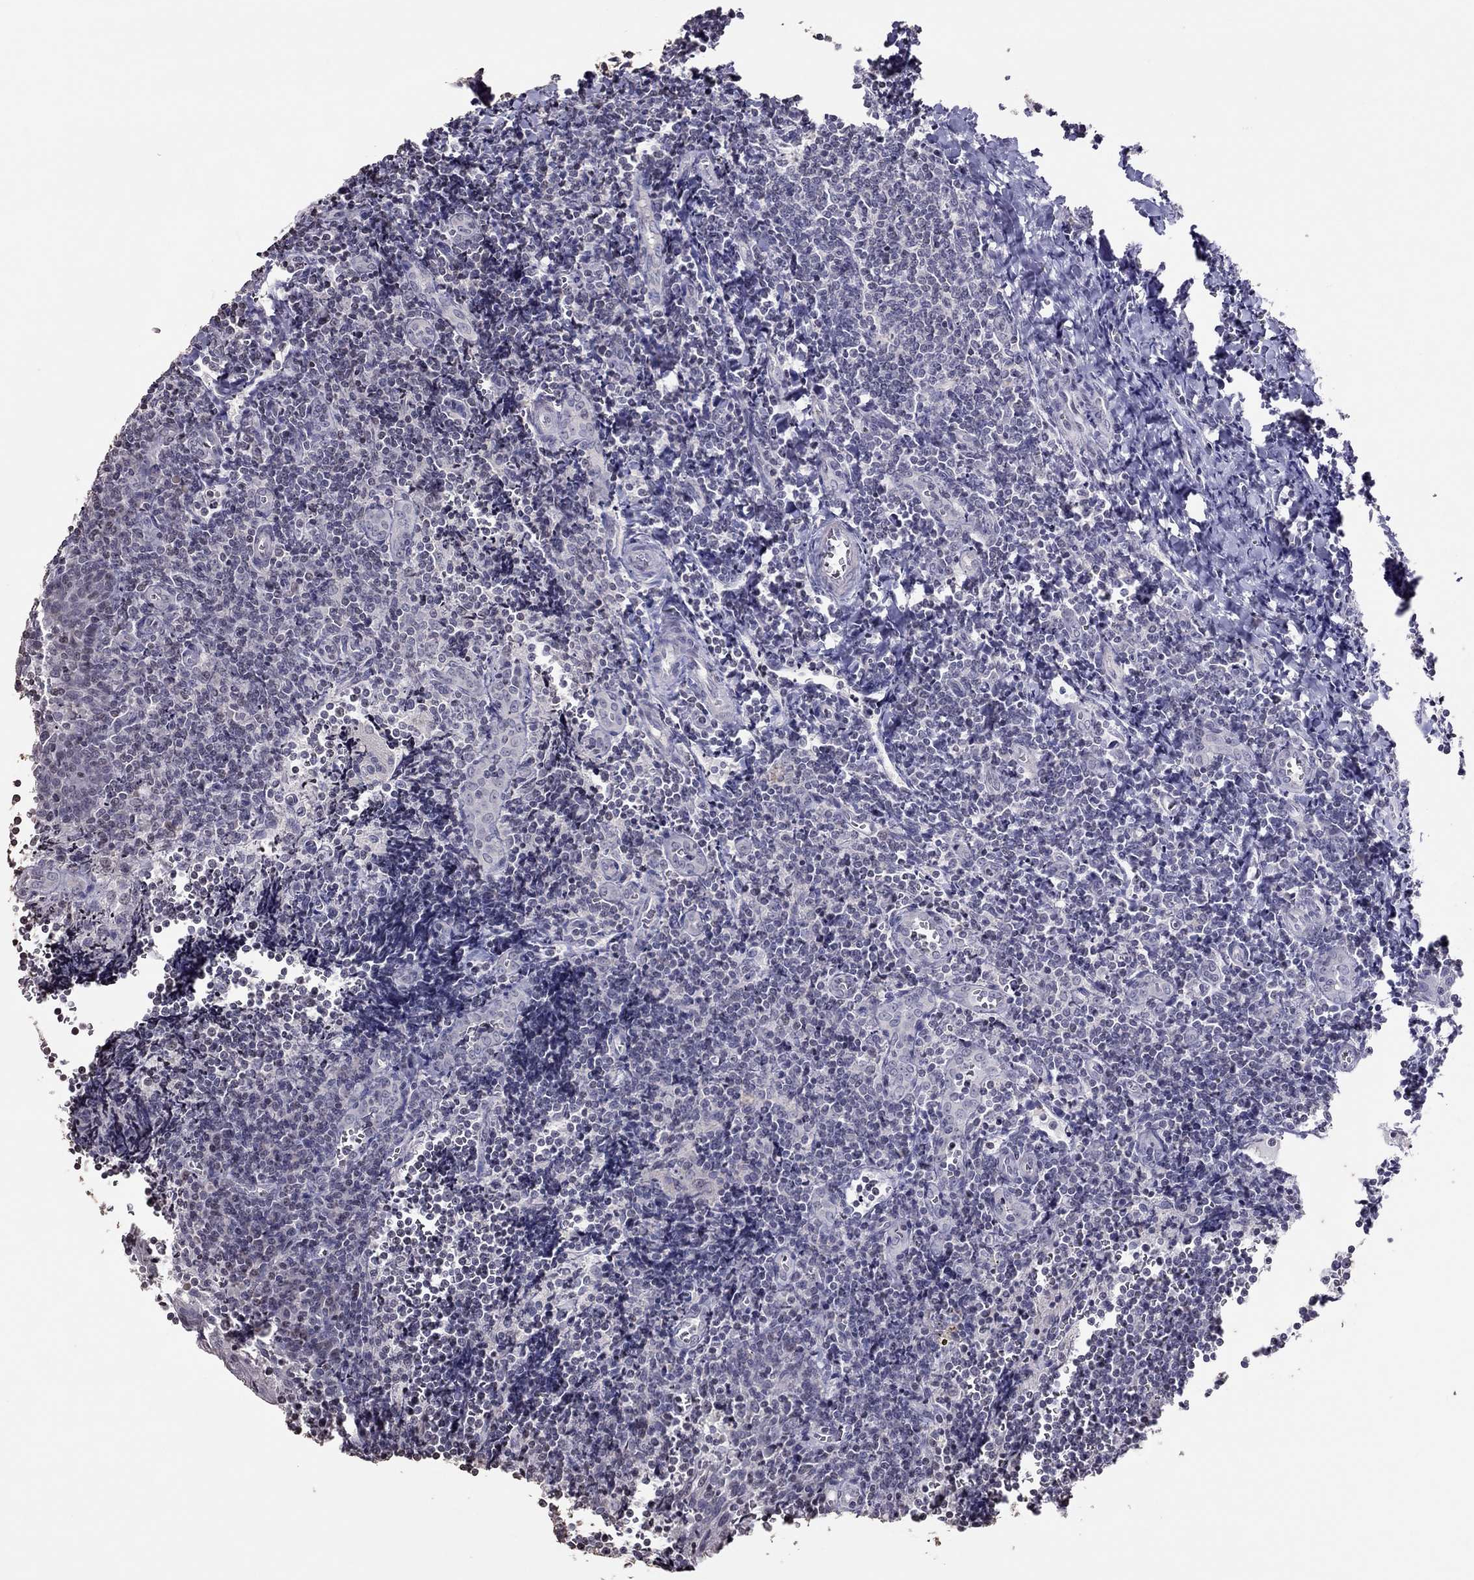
{"staining": {"intensity": "negative", "quantity": "none", "location": "none"}, "tissue": "tonsil", "cell_type": "Germinal center cells", "image_type": "normal", "snomed": [{"axis": "morphology", "description": "Normal tissue, NOS"}, {"axis": "morphology", "description": "Inflammation, NOS"}, {"axis": "topography", "description": "Tonsil"}], "caption": "Immunohistochemistry (IHC) photomicrograph of benign human tonsil stained for a protein (brown), which shows no expression in germinal center cells.", "gene": "TSHB", "patient": {"sex": "female", "age": 31}}